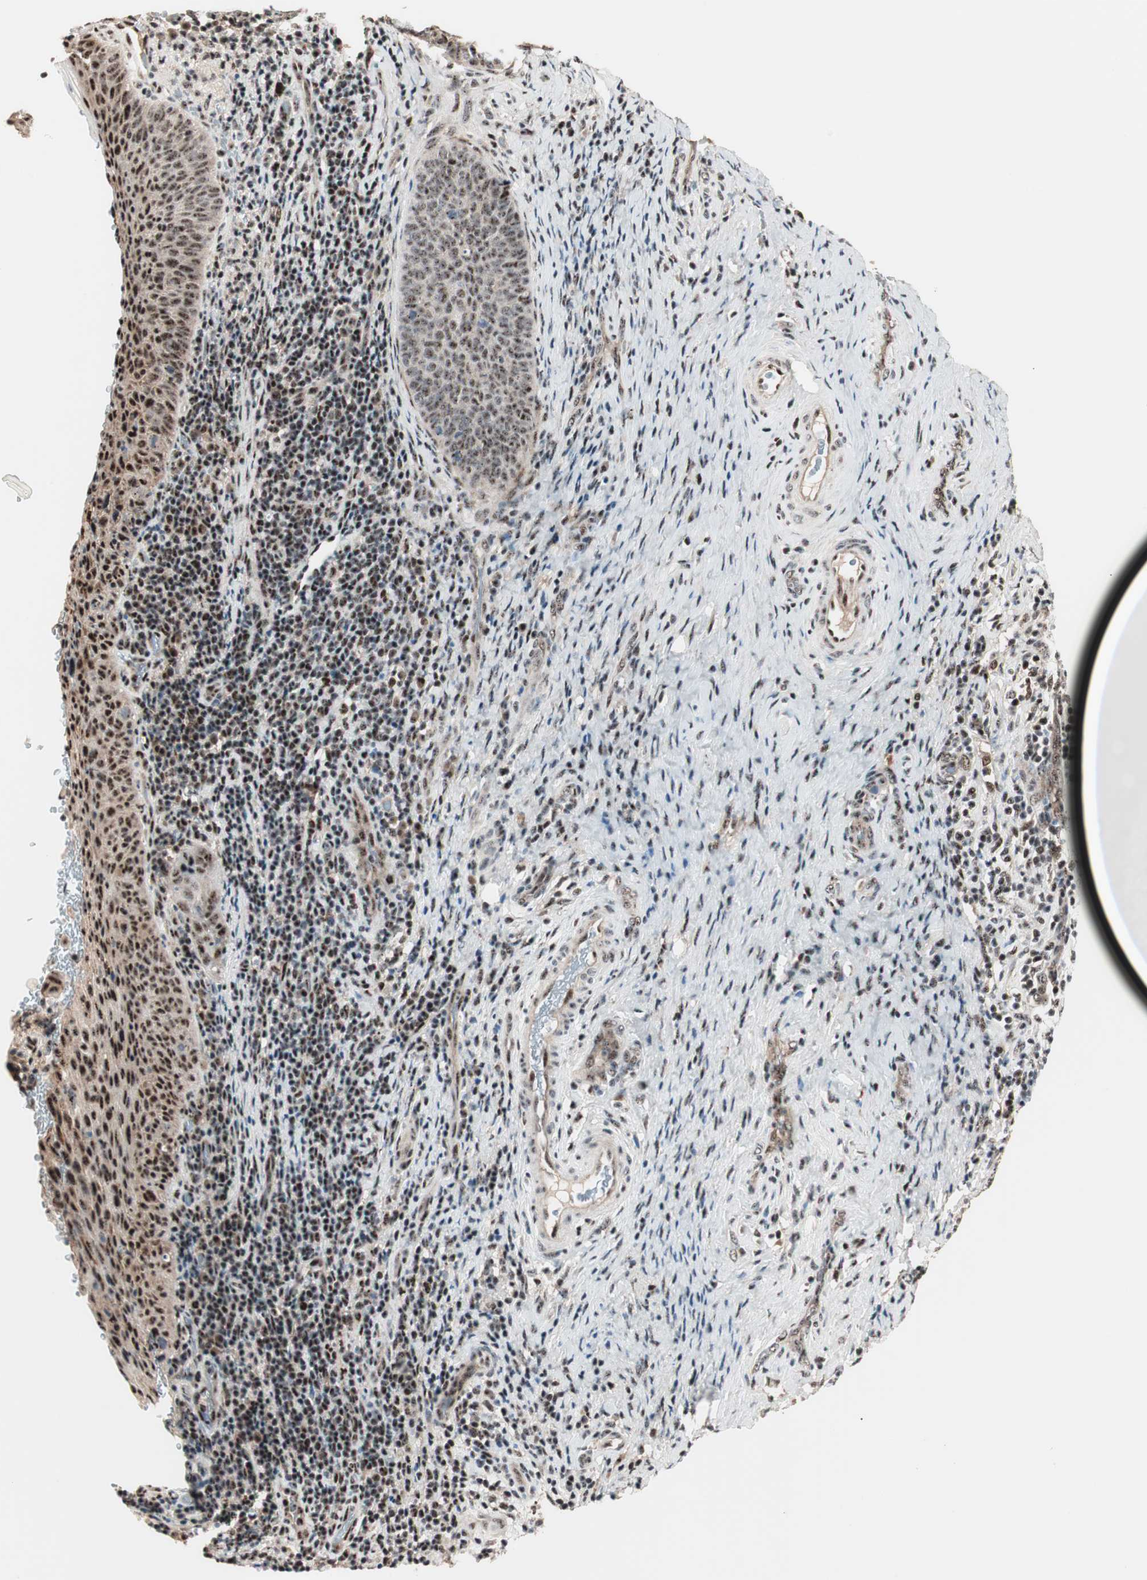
{"staining": {"intensity": "strong", "quantity": ">75%", "location": "nuclear"}, "tissue": "cervical cancer", "cell_type": "Tumor cells", "image_type": "cancer", "snomed": [{"axis": "morphology", "description": "Squamous cell carcinoma, NOS"}, {"axis": "topography", "description": "Cervix"}], "caption": "Immunohistochemical staining of human cervical cancer (squamous cell carcinoma) displays high levels of strong nuclear protein positivity in approximately >75% of tumor cells.", "gene": "NR5A2", "patient": {"sex": "female", "age": 33}}